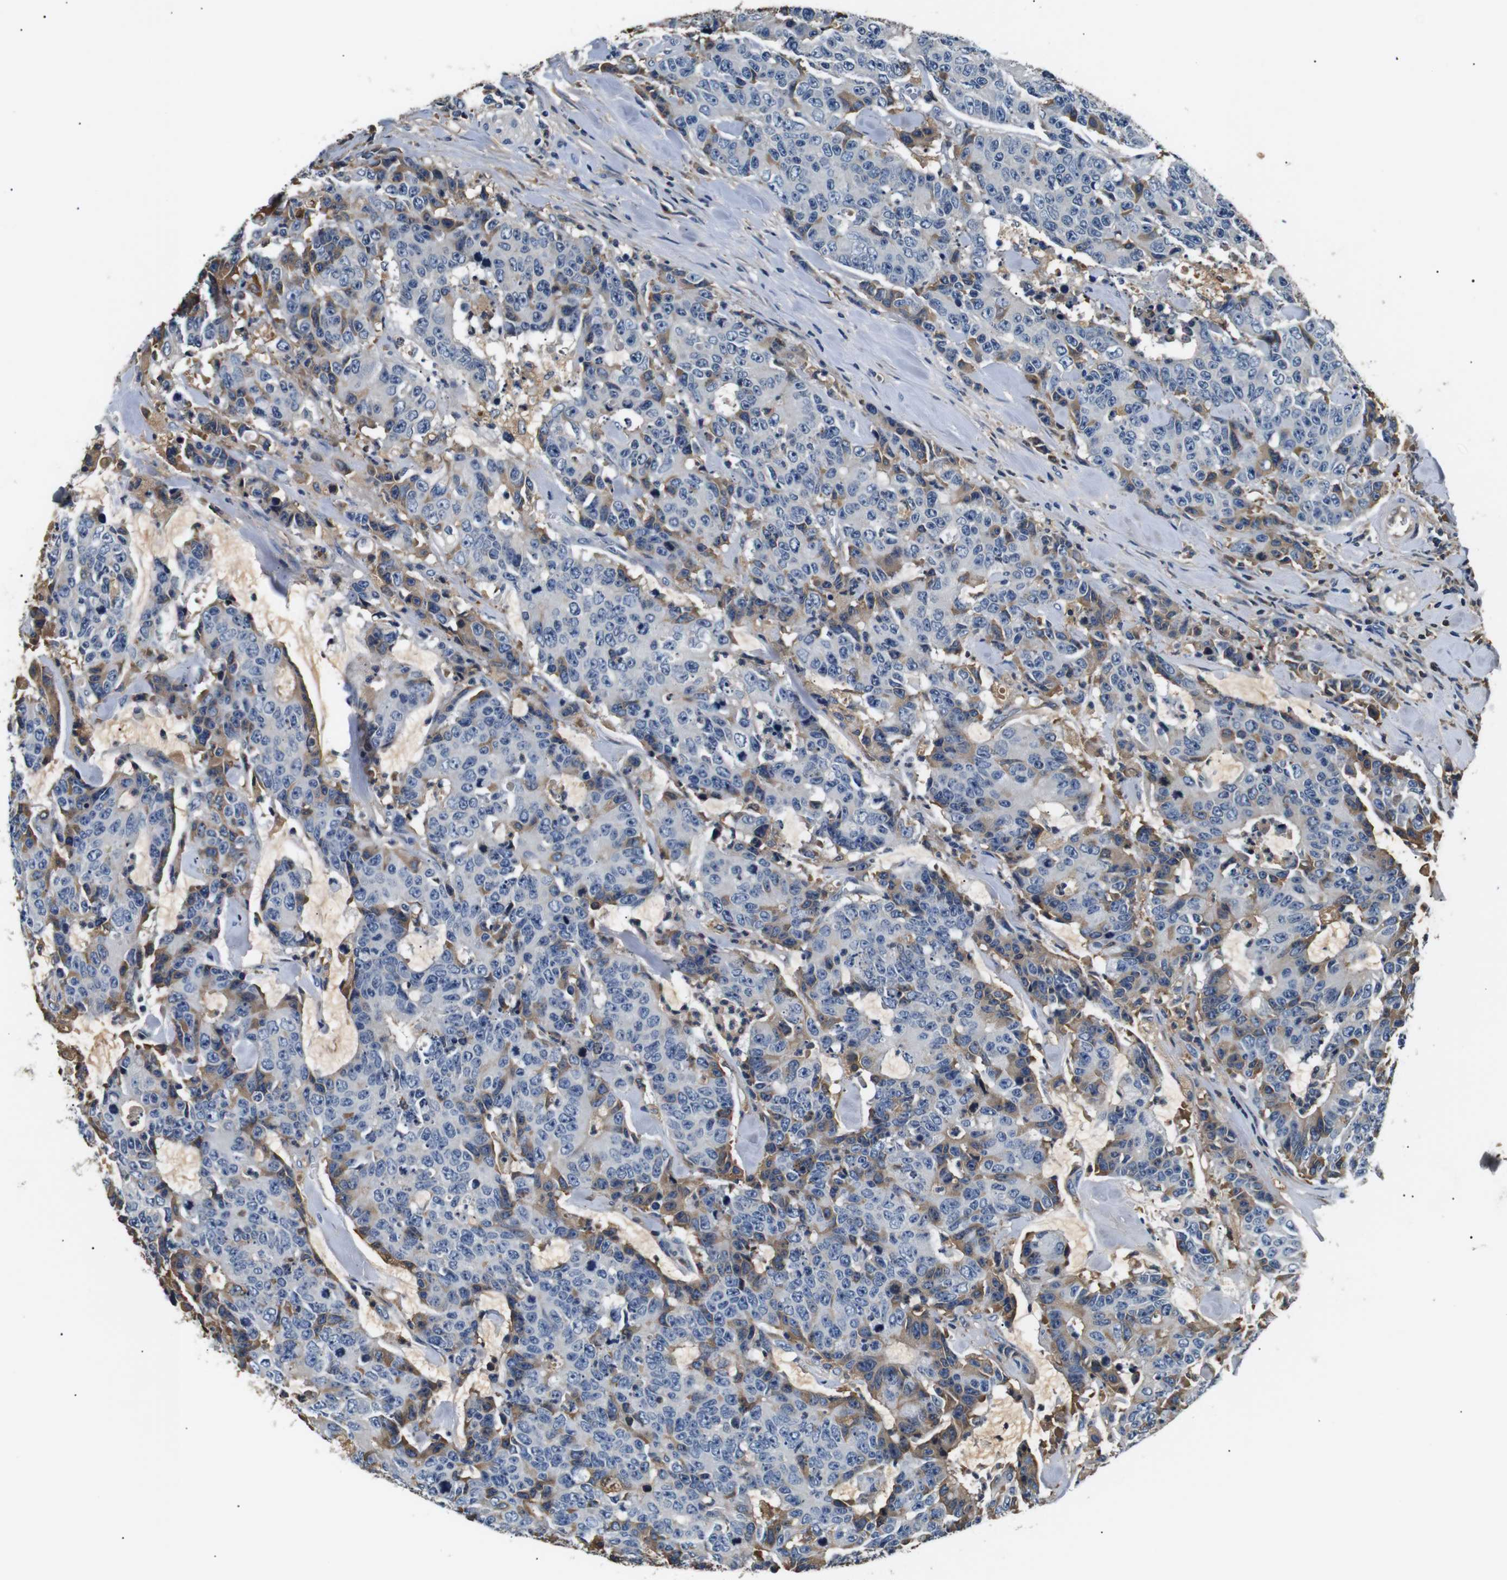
{"staining": {"intensity": "moderate", "quantity": "<25%", "location": "cytoplasmic/membranous"}, "tissue": "colorectal cancer", "cell_type": "Tumor cells", "image_type": "cancer", "snomed": [{"axis": "morphology", "description": "Adenocarcinoma, NOS"}, {"axis": "topography", "description": "Colon"}], "caption": "Colorectal cancer tissue displays moderate cytoplasmic/membranous expression in approximately <25% of tumor cells, visualized by immunohistochemistry.", "gene": "LHCGR", "patient": {"sex": "female", "age": 86}}